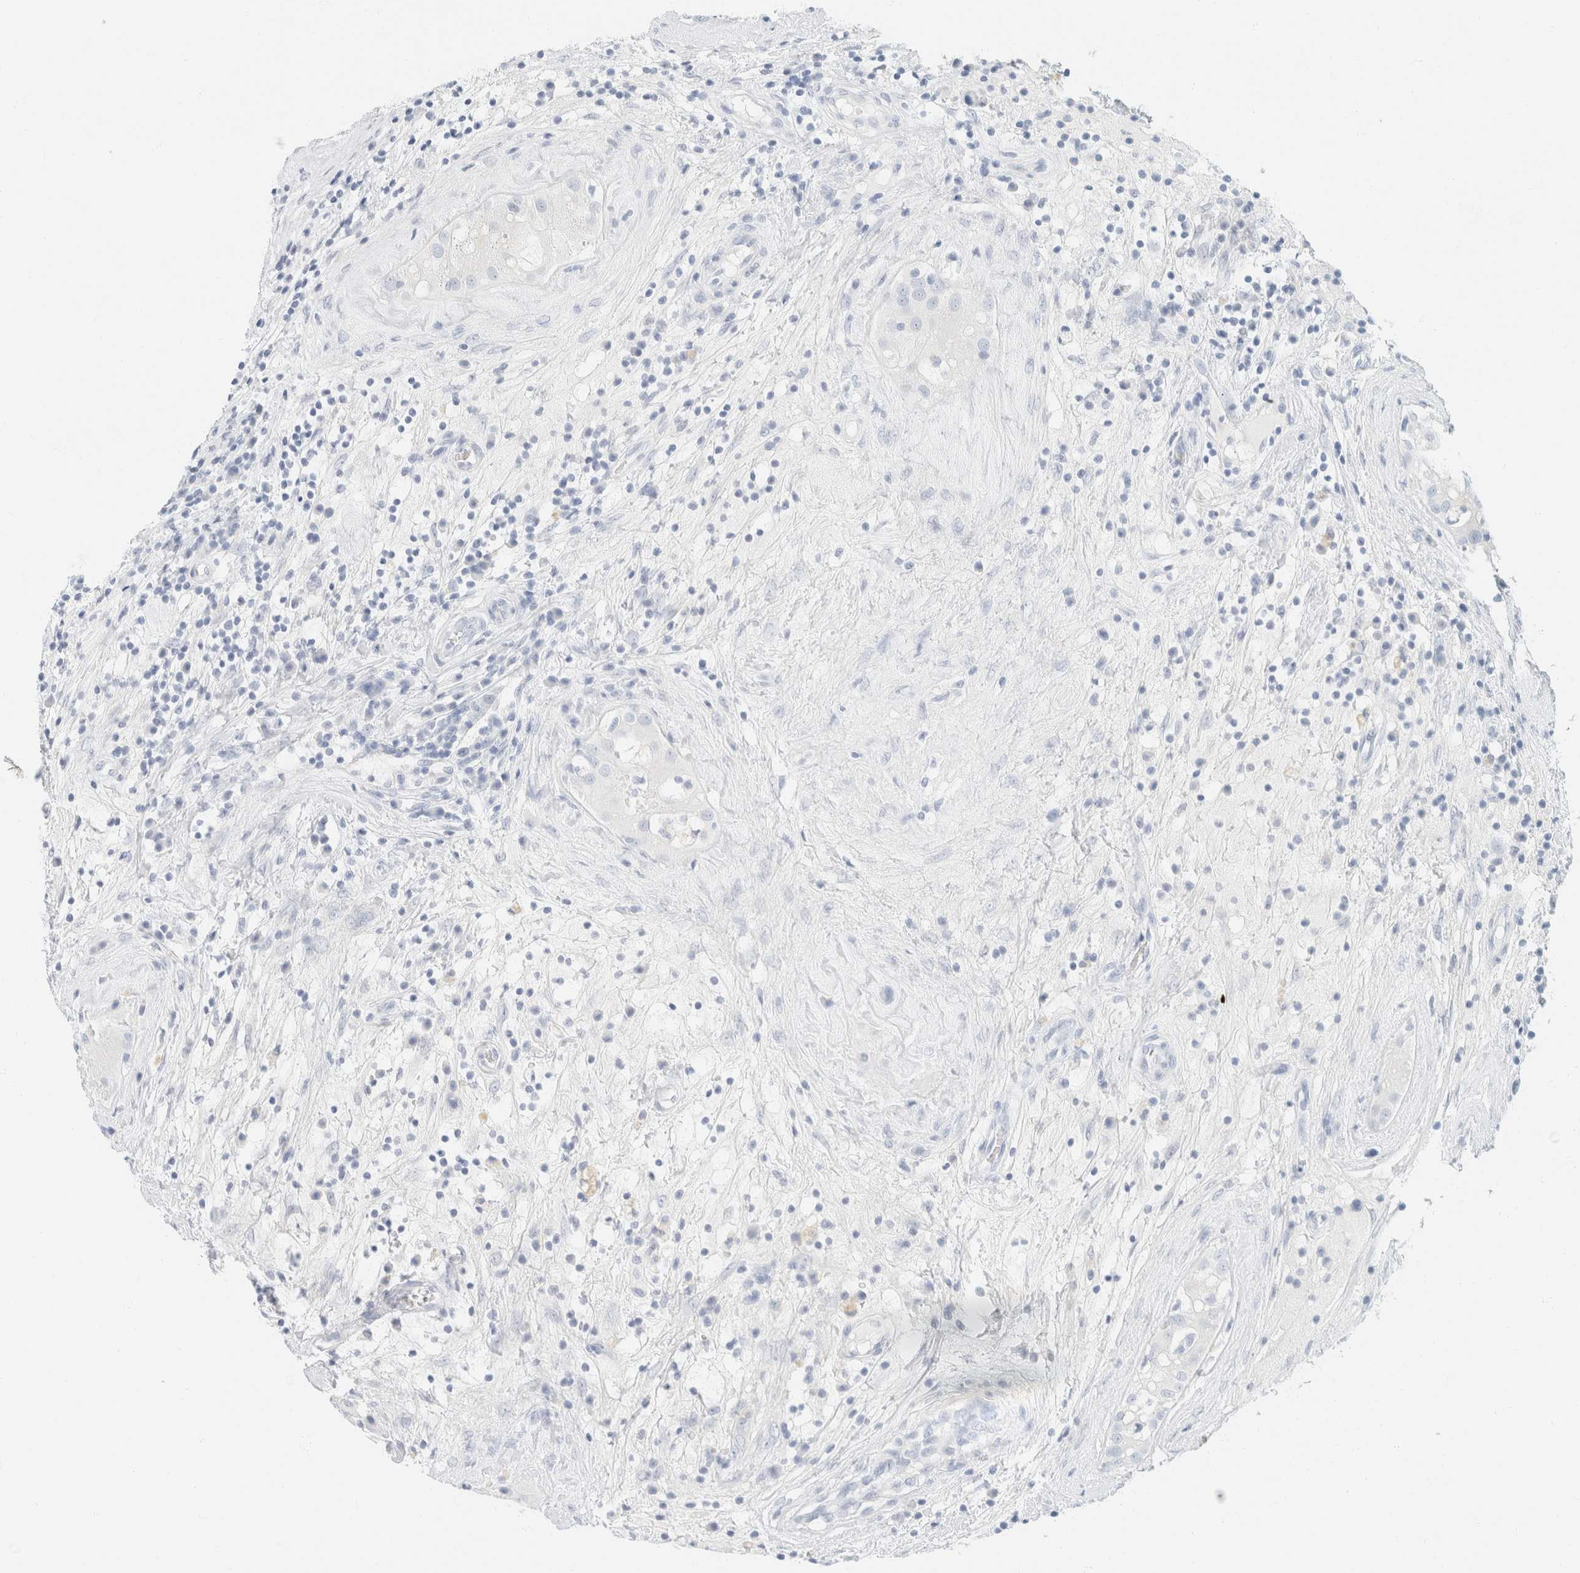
{"staining": {"intensity": "negative", "quantity": "none", "location": "none"}, "tissue": "testis cancer", "cell_type": "Tumor cells", "image_type": "cancer", "snomed": [{"axis": "morphology", "description": "Seminoma, NOS"}, {"axis": "morphology", "description": "Carcinoma, Embryonal, NOS"}, {"axis": "topography", "description": "Testis"}], "caption": "The photomicrograph shows no significant staining in tumor cells of testis cancer.", "gene": "KRT20", "patient": {"sex": "male", "age": 28}}